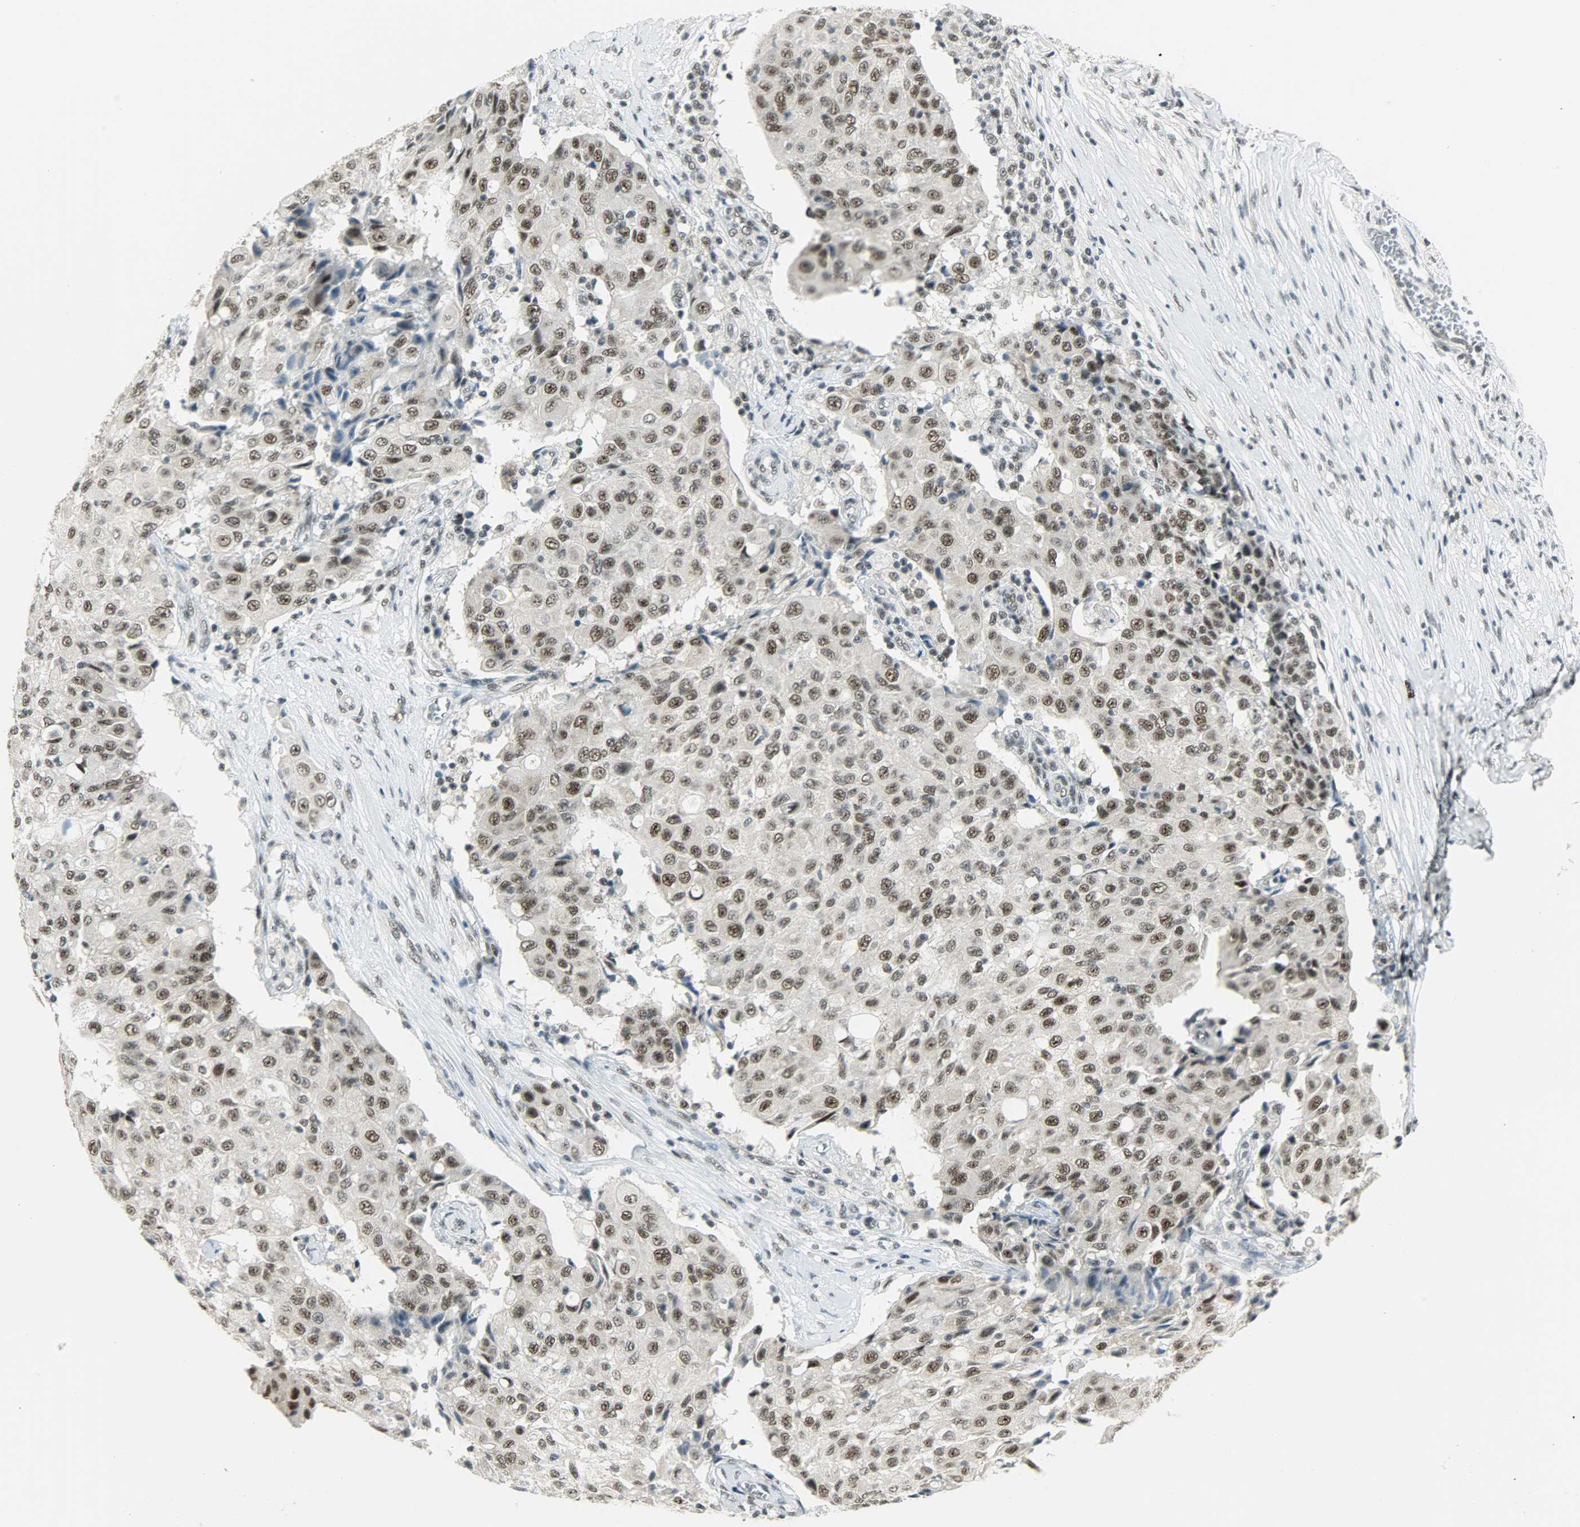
{"staining": {"intensity": "moderate", "quantity": ">75%", "location": "nuclear"}, "tissue": "ovarian cancer", "cell_type": "Tumor cells", "image_type": "cancer", "snomed": [{"axis": "morphology", "description": "Carcinoma, endometroid"}, {"axis": "topography", "description": "Ovary"}], "caption": "A brown stain shows moderate nuclear expression of a protein in human endometroid carcinoma (ovarian) tumor cells.", "gene": "SUGP1", "patient": {"sex": "female", "age": 42}}